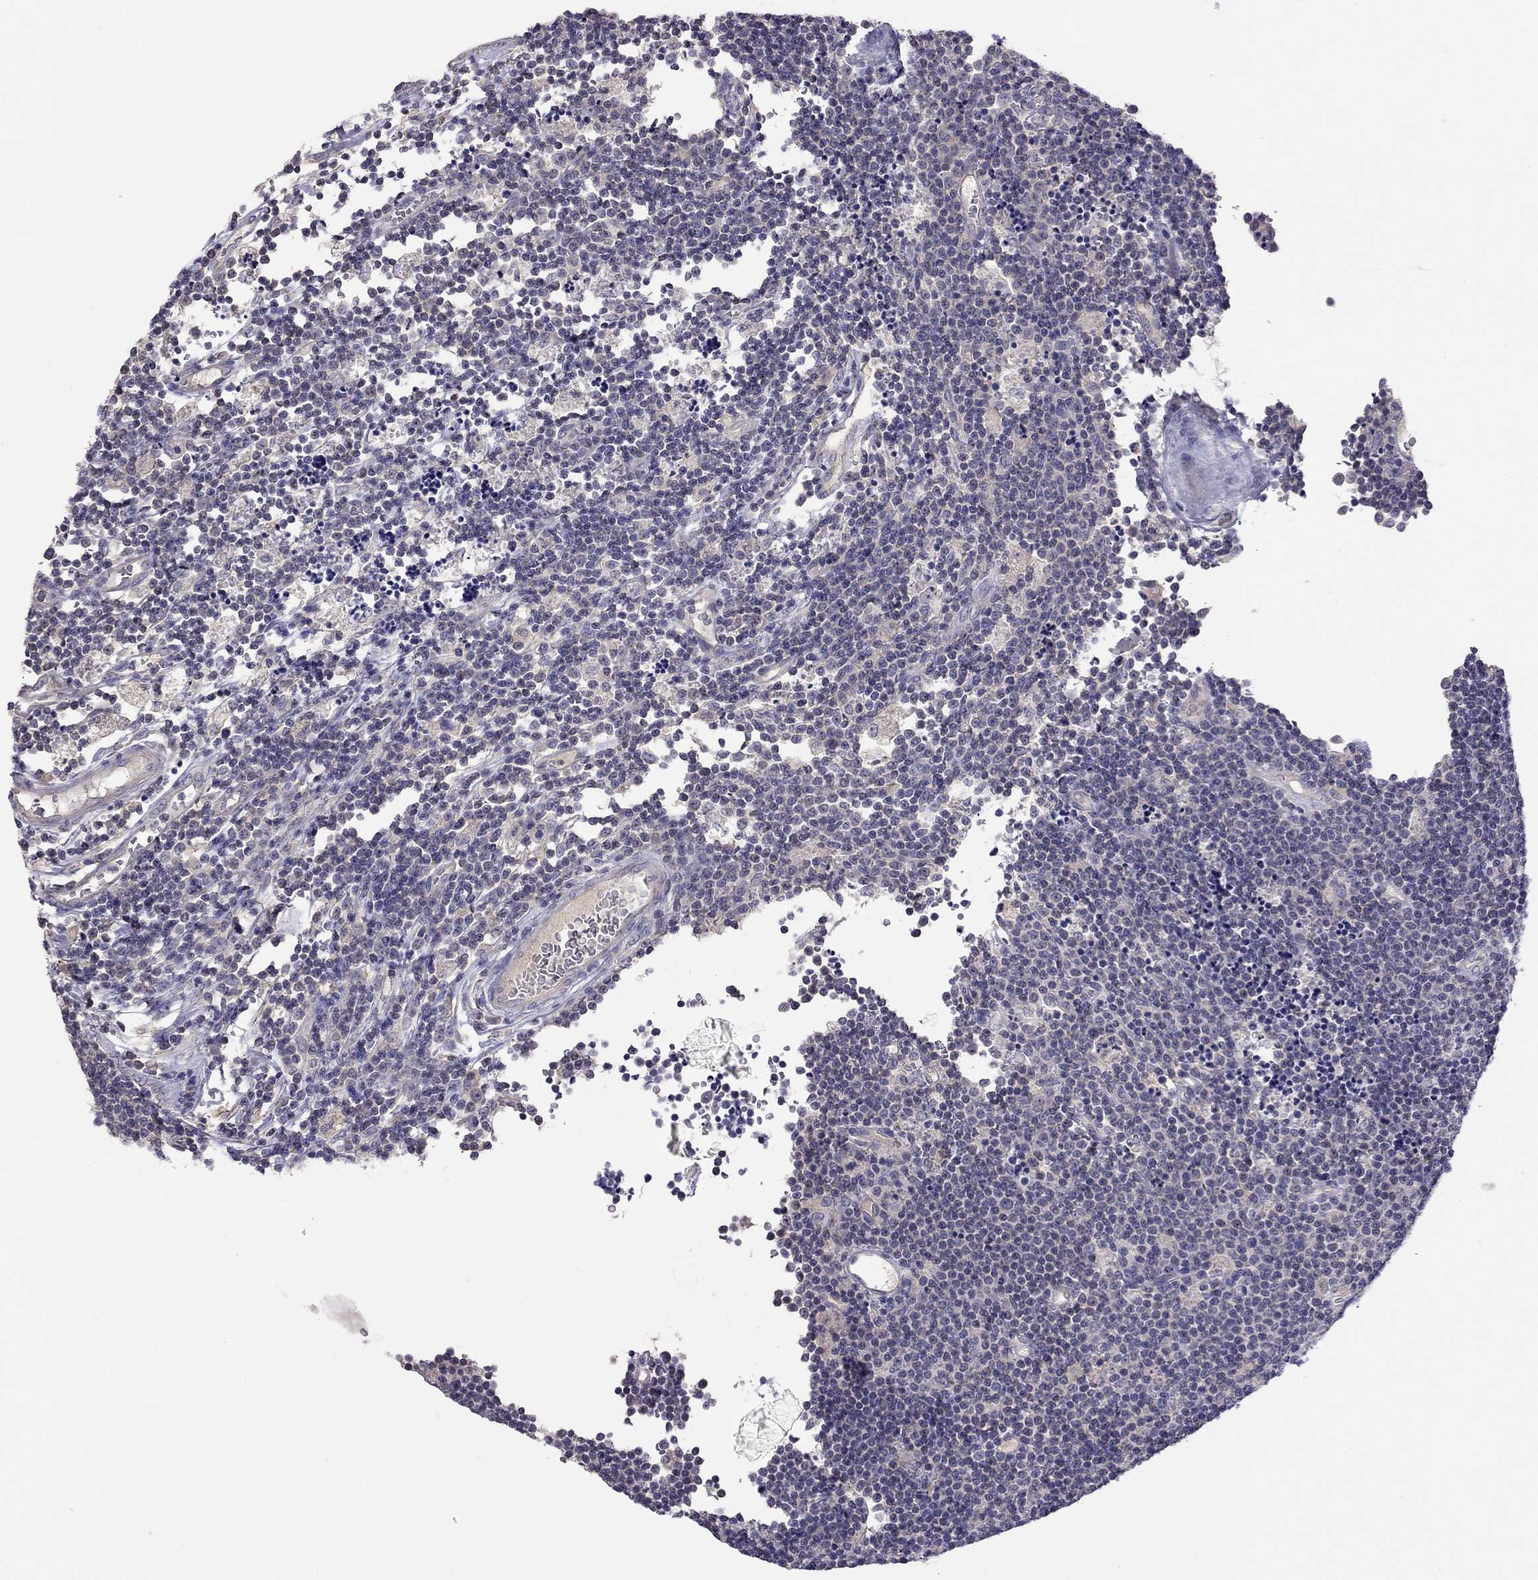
{"staining": {"intensity": "negative", "quantity": "none", "location": "none"}, "tissue": "lymphoma", "cell_type": "Tumor cells", "image_type": "cancer", "snomed": [{"axis": "morphology", "description": "Malignant lymphoma, non-Hodgkin's type, Low grade"}, {"axis": "topography", "description": "Brain"}], "caption": "This is an immunohistochemistry (IHC) photomicrograph of human malignant lymphoma, non-Hodgkin's type (low-grade). There is no staining in tumor cells.", "gene": "RTP5", "patient": {"sex": "female", "age": 66}}